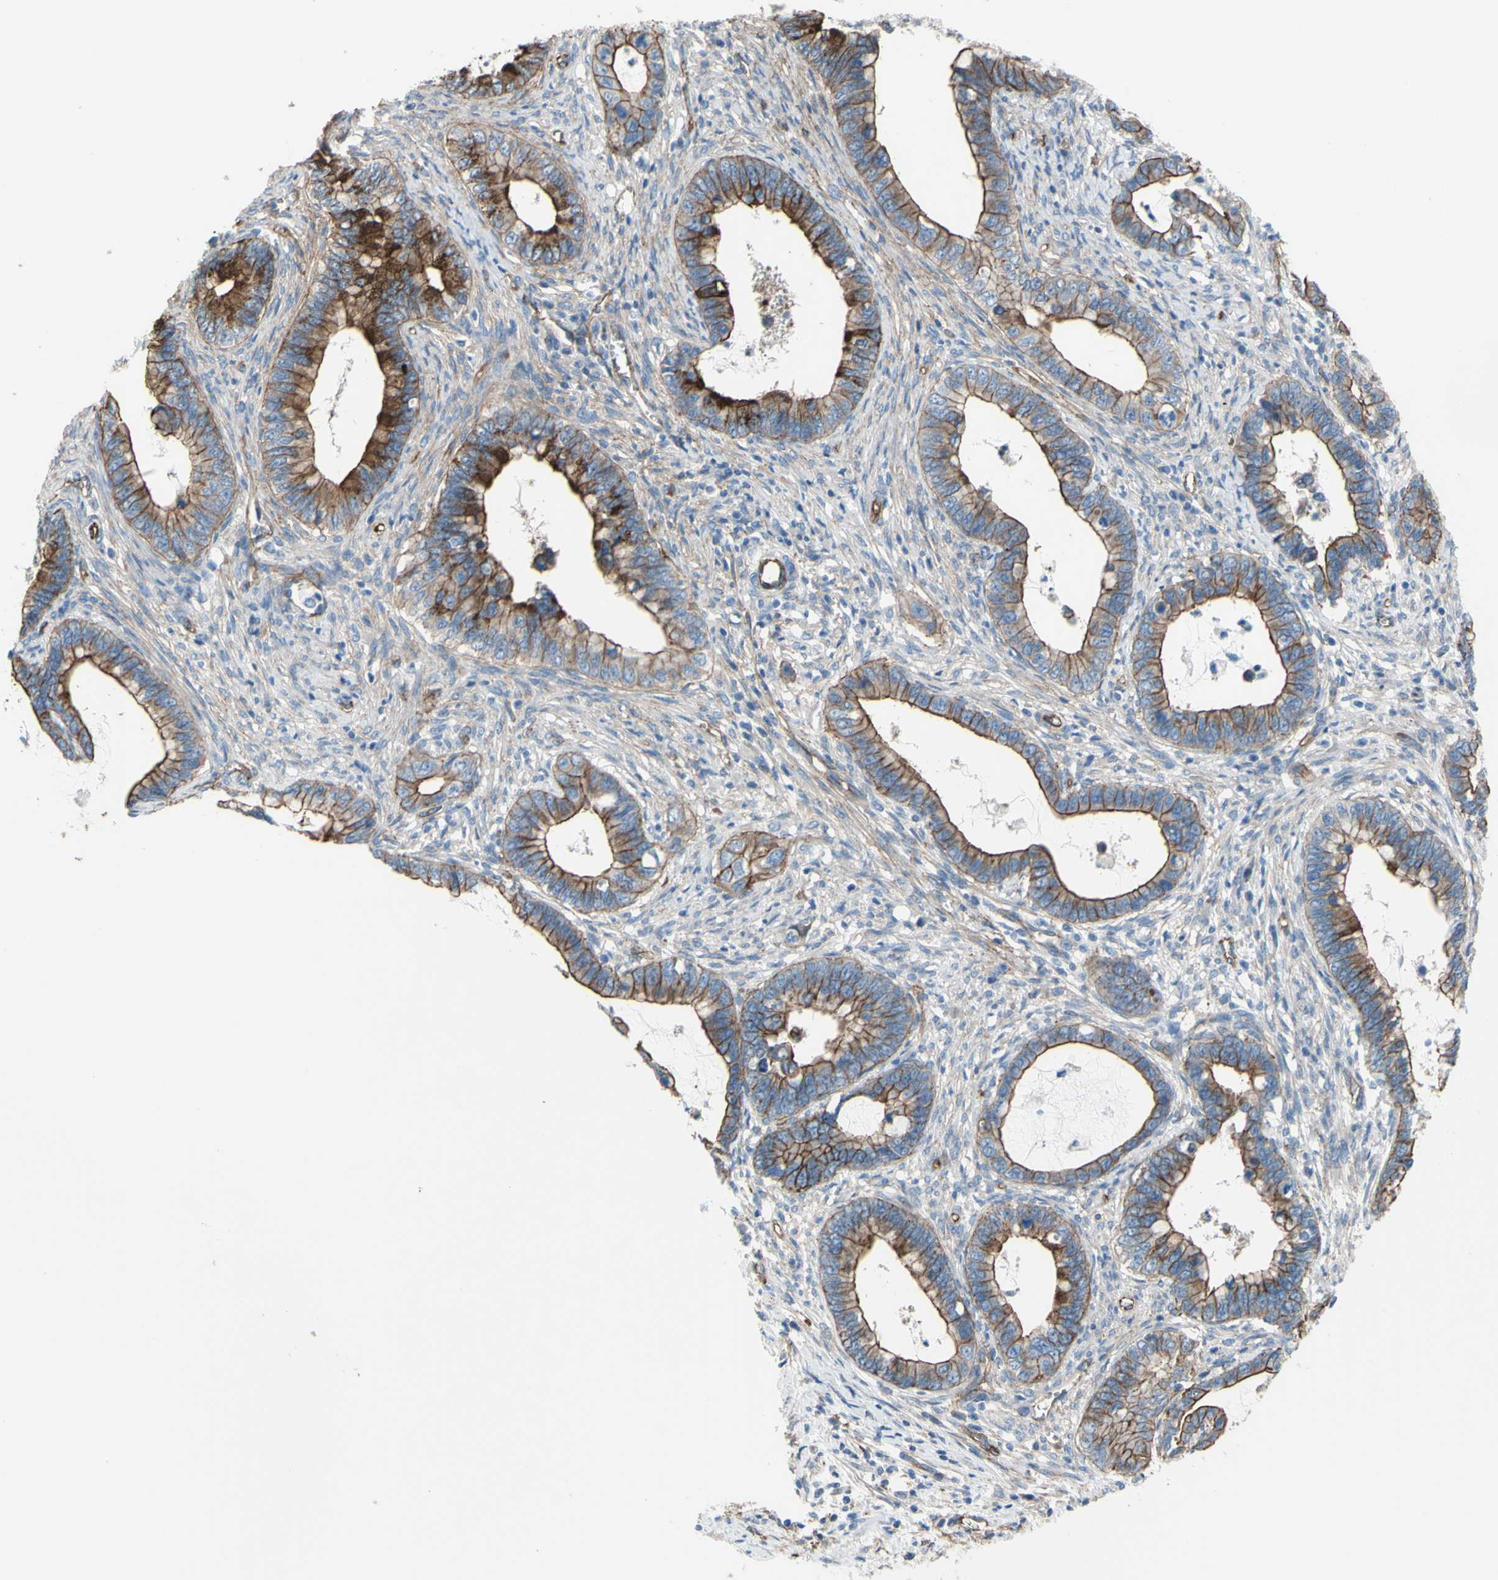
{"staining": {"intensity": "strong", "quantity": ">75%", "location": "cytoplasmic/membranous"}, "tissue": "cervical cancer", "cell_type": "Tumor cells", "image_type": "cancer", "snomed": [{"axis": "morphology", "description": "Adenocarcinoma, NOS"}, {"axis": "topography", "description": "Cervix"}], "caption": "Brown immunohistochemical staining in cervical cancer (adenocarcinoma) exhibits strong cytoplasmic/membranous positivity in approximately >75% of tumor cells.", "gene": "TPBG", "patient": {"sex": "female", "age": 44}}